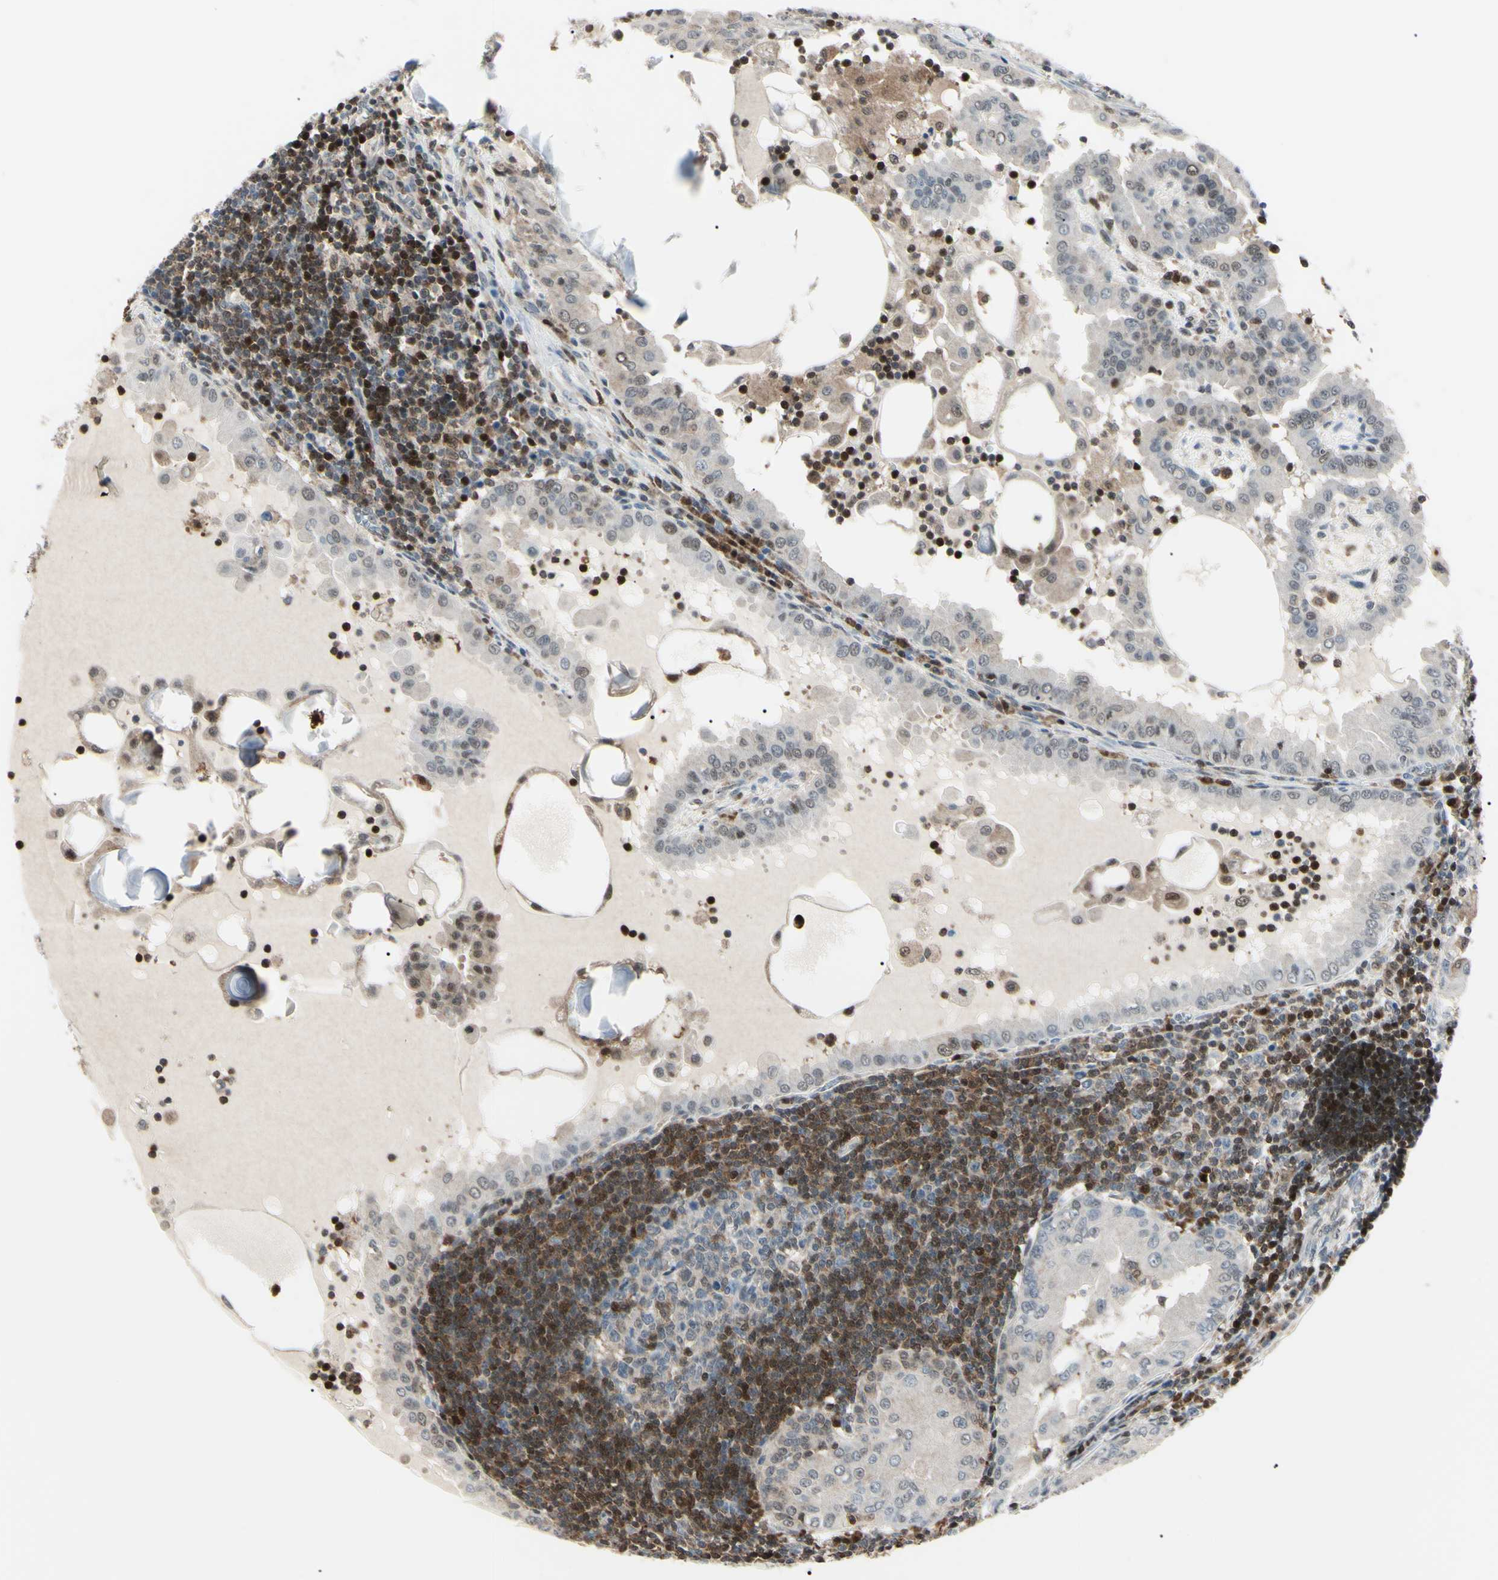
{"staining": {"intensity": "negative", "quantity": "none", "location": "none"}, "tissue": "thyroid cancer", "cell_type": "Tumor cells", "image_type": "cancer", "snomed": [{"axis": "morphology", "description": "Papillary adenocarcinoma, NOS"}, {"axis": "topography", "description": "Thyroid gland"}], "caption": "IHC image of neoplastic tissue: human thyroid cancer stained with DAB (3,3'-diaminobenzidine) shows no significant protein staining in tumor cells. The staining is performed using DAB brown chromogen with nuclei counter-stained in using hematoxylin.", "gene": "PGK1", "patient": {"sex": "male", "age": 33}}